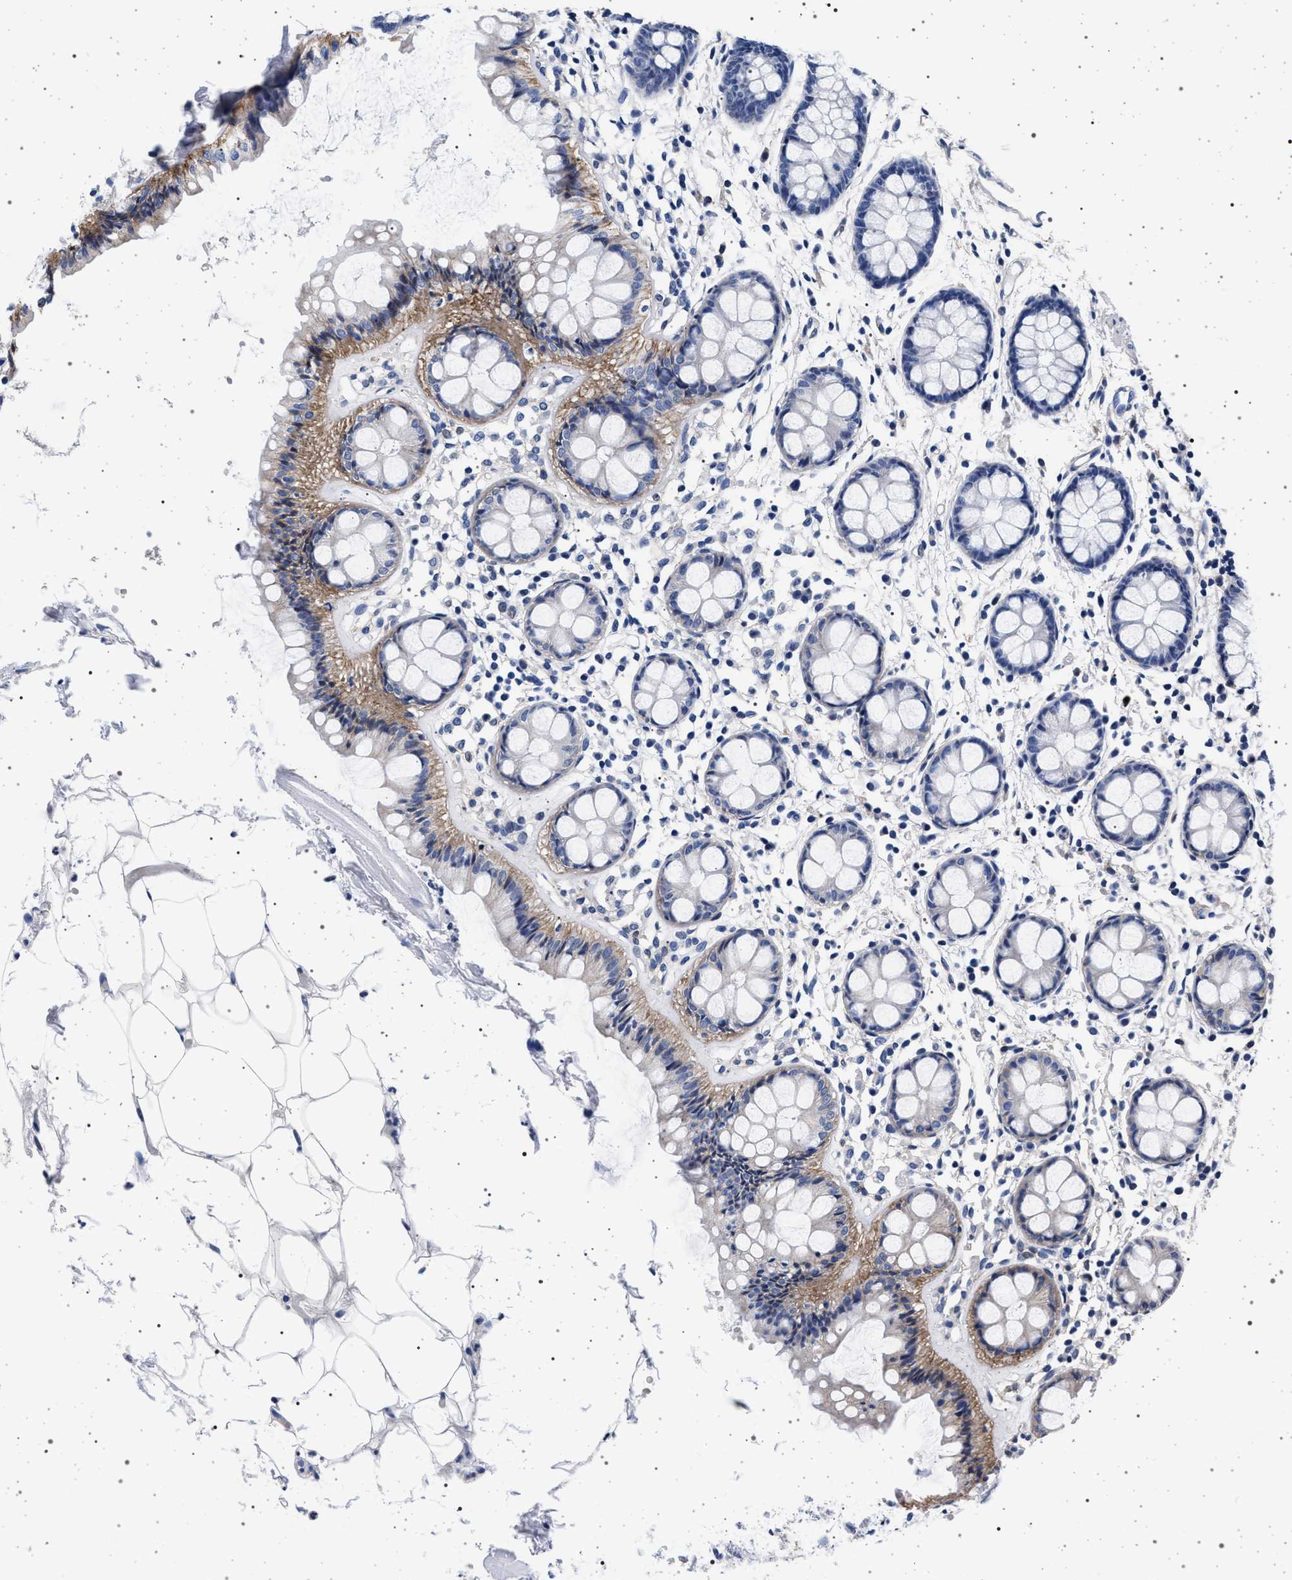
{"staining": {"intensity": "moderate", "quantity": "<25%", "location": "cytoplasmic/membranous"}, "tissue": "rectum", "cell_type": "Glandular cells", "image_type": "normal", "snomed": [{"axis": "morphology", "description": "Normal tissue, NOS"}, {"axis": "topography", "description": "Rectum"}], "caption": "Immunohistochemical staining of unremarkable rectum demonstrates low levels of moderate cytoplasmic/membranous expression in approximately <25% of glandular cells.", "gene": "SLC9A1", "patient": {"sex": "female", "age": 66}}